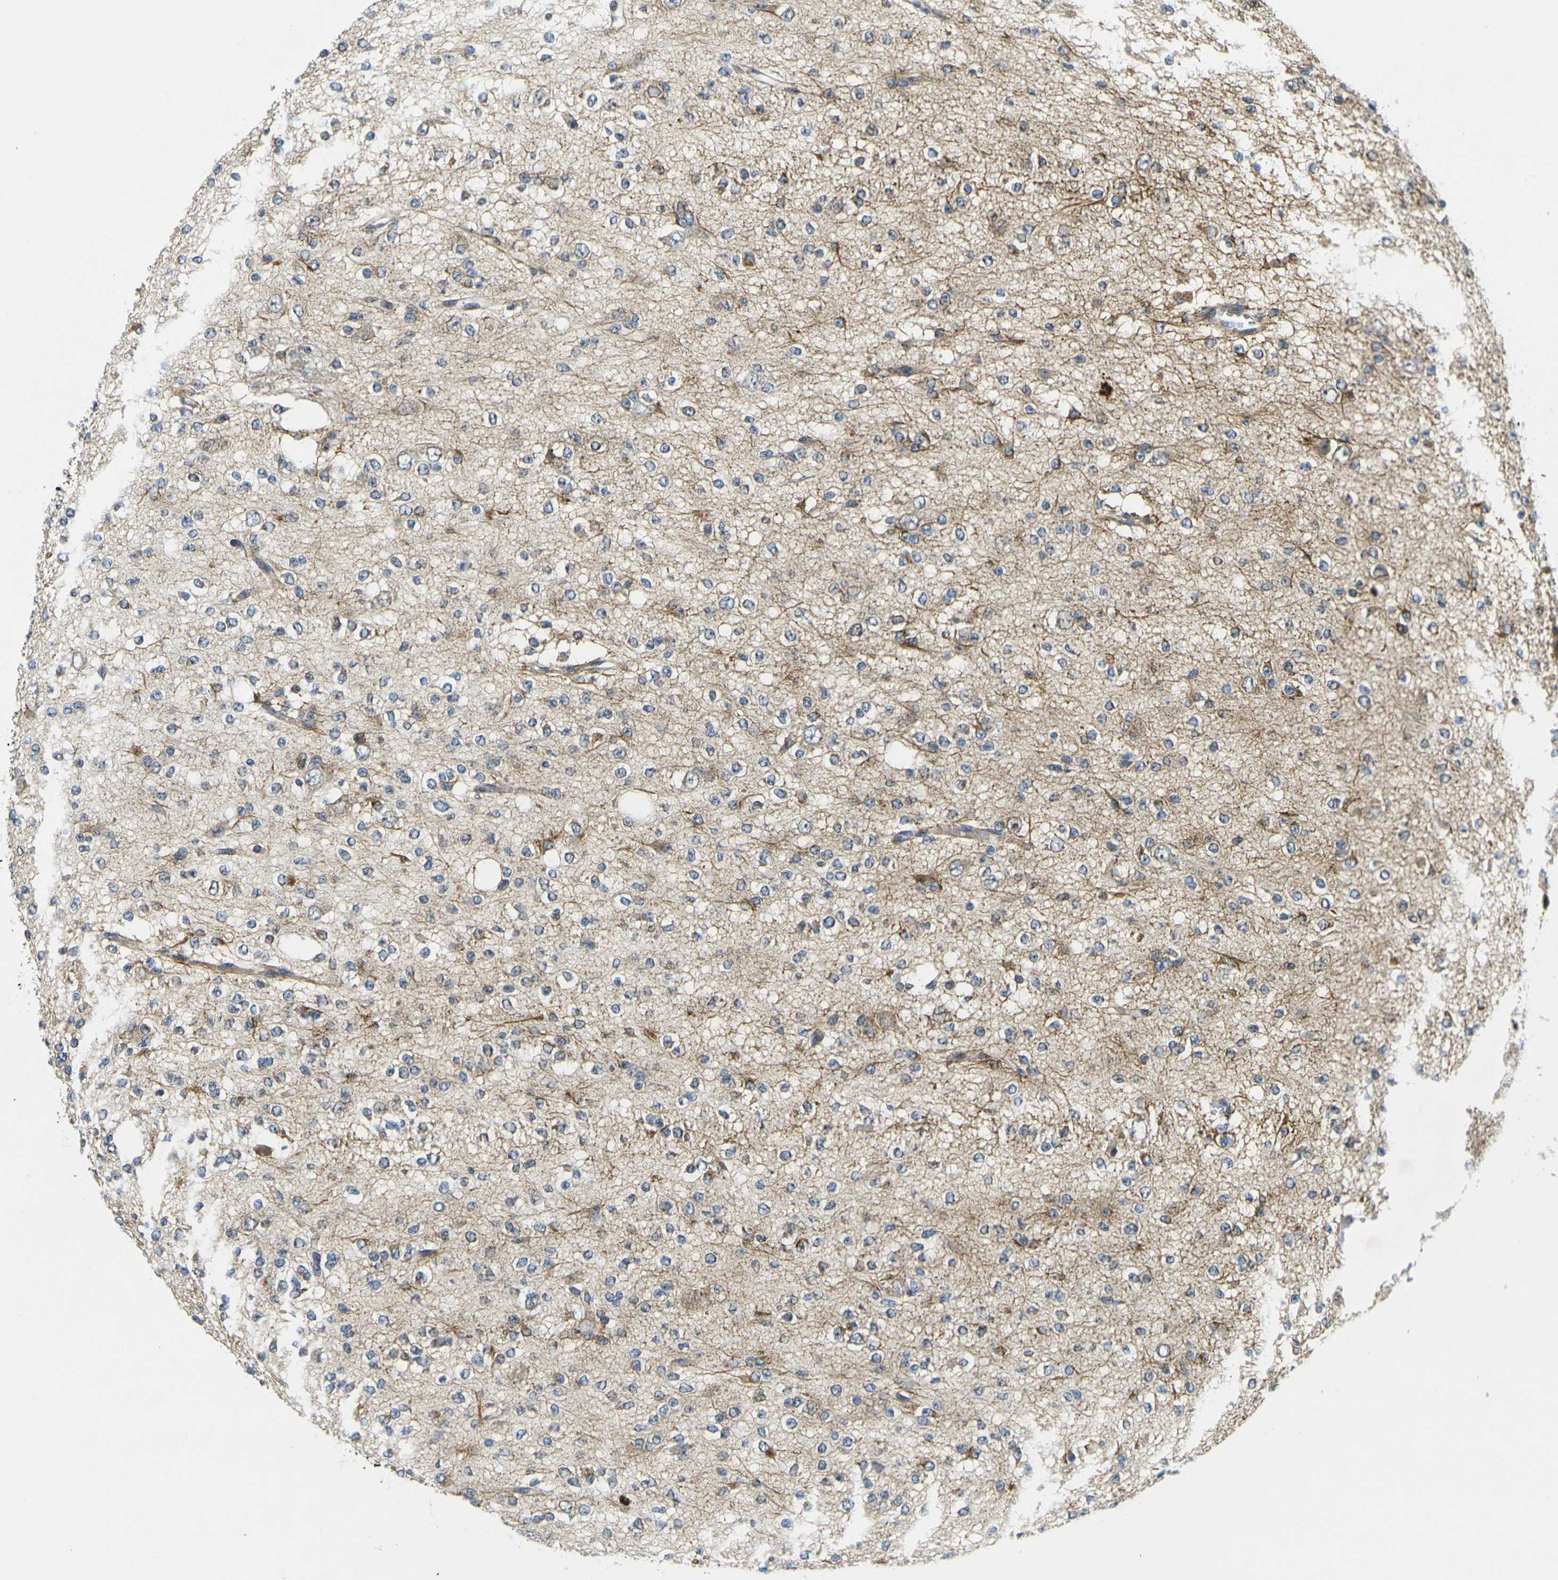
{"staining": {"intensity": "weak", "quantity": "<25%", "location": "cytoplasmic/membranous"}, "tissue": "glioma", "cell_type": "Tumor cells", "image_type": "cancer", "snomed": [{"axis": "morphology", "description": "Glioma, malignant, Low grade"}, {"axis": "topography", "description": "Brain"}], "caption": "Immunohistochemistry of glioma displays no staining in tumor cells.", "gene": "ROBO2", "patient": {"sex": "male", "age": 38}}